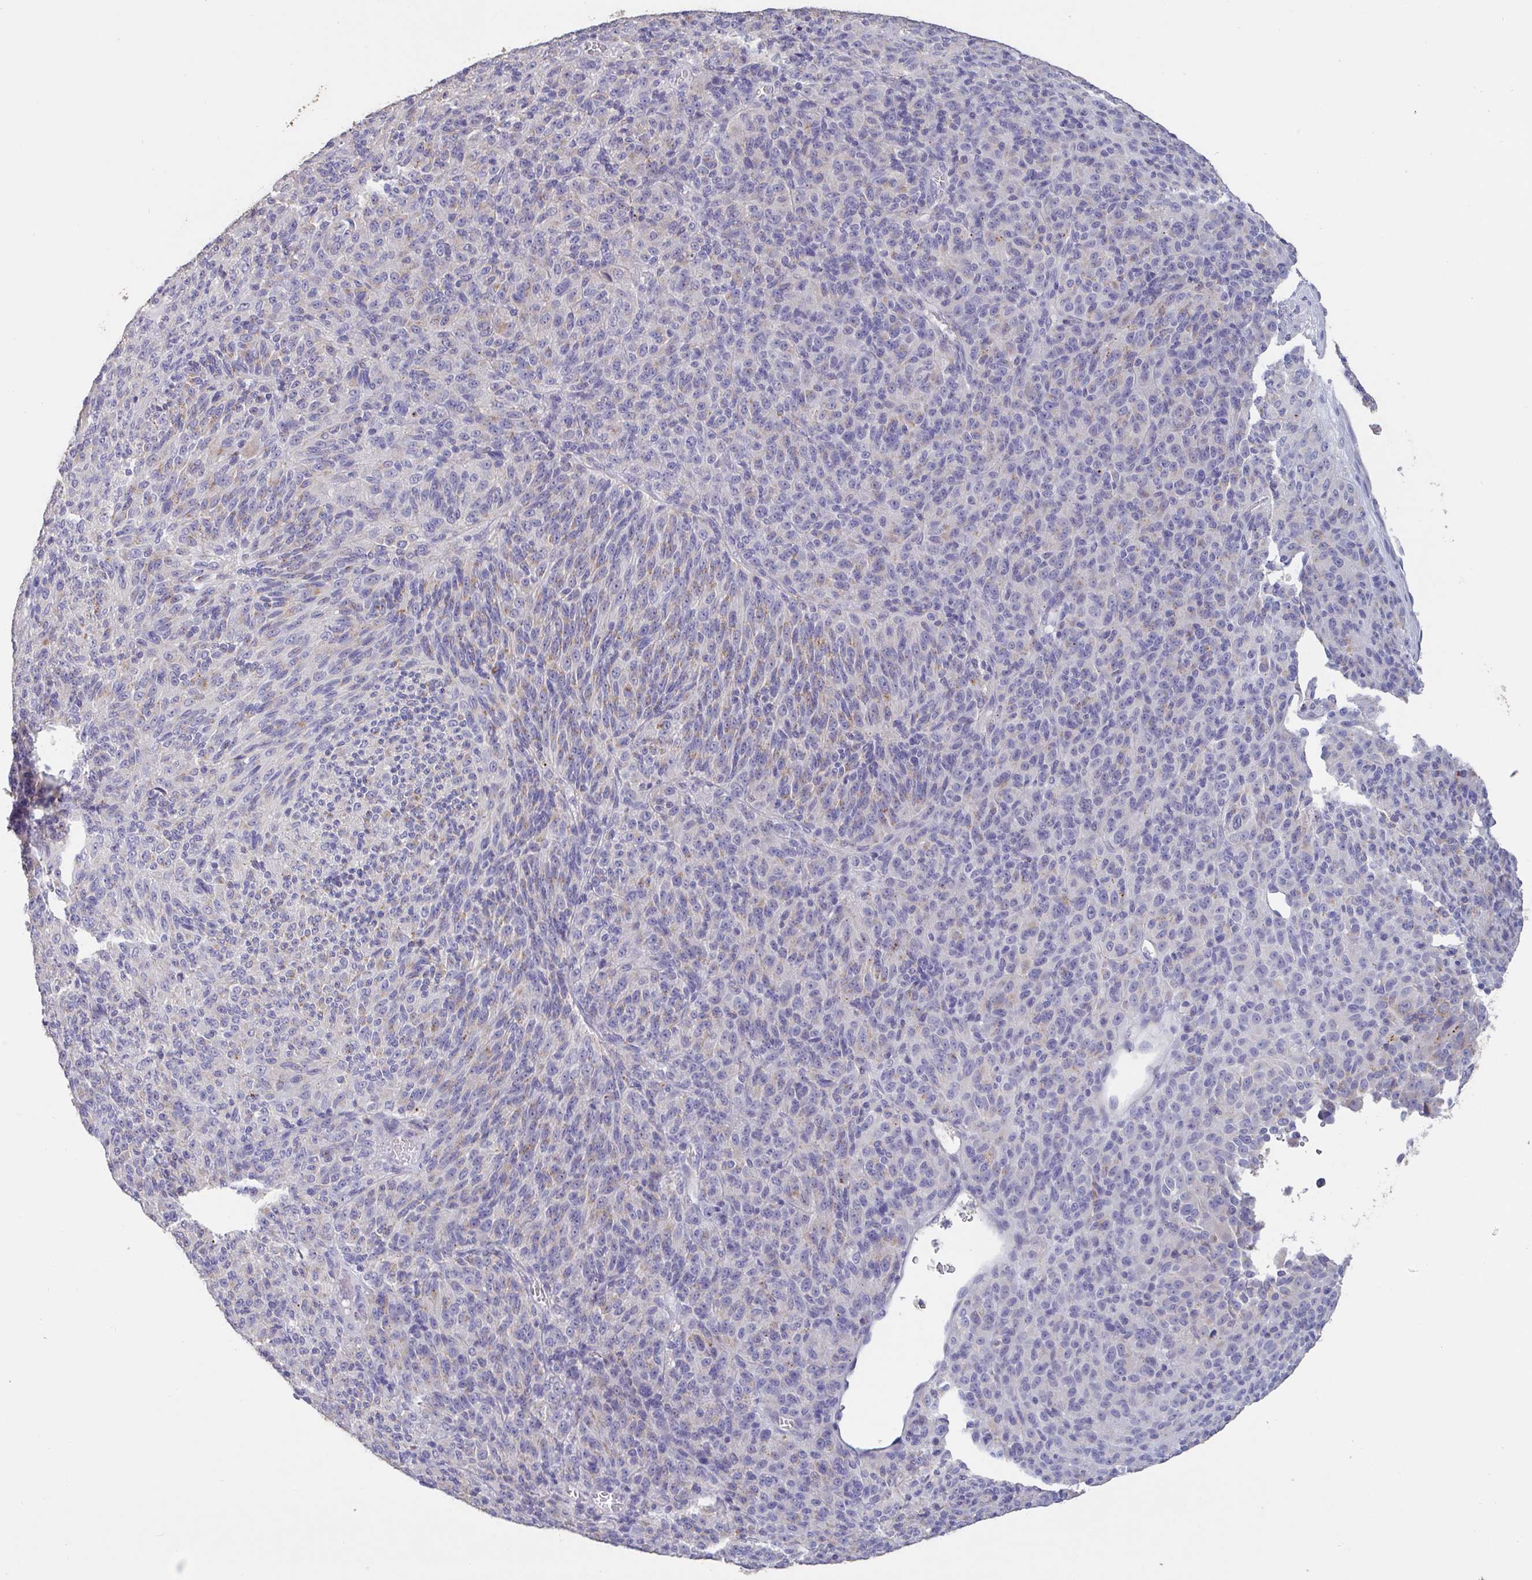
{"staining": {"intensity": "weak", "quantity": "<25%", "location": "cytoplasmic/membranous"}, "tissue": "melanoma", "cell_type": "Tumor cells", "image_type": "cancer", "snomed": [{"axis": "morphology", "description": "Malignant melanoma, Metastatic site"}, {"axis": "topography", "description": "Brain"}], "caption": "Tumor cells show no significant staining in malignant melanoma (metastatic site). (Stains: DAB (3,3'-diaminobenzidine) IHC with hematoxylin counter stain, Microscopy: brightfield microscopy at high magnification).", "gene": "CHMP5", "patient": {"sex": "female", "age": 56}}